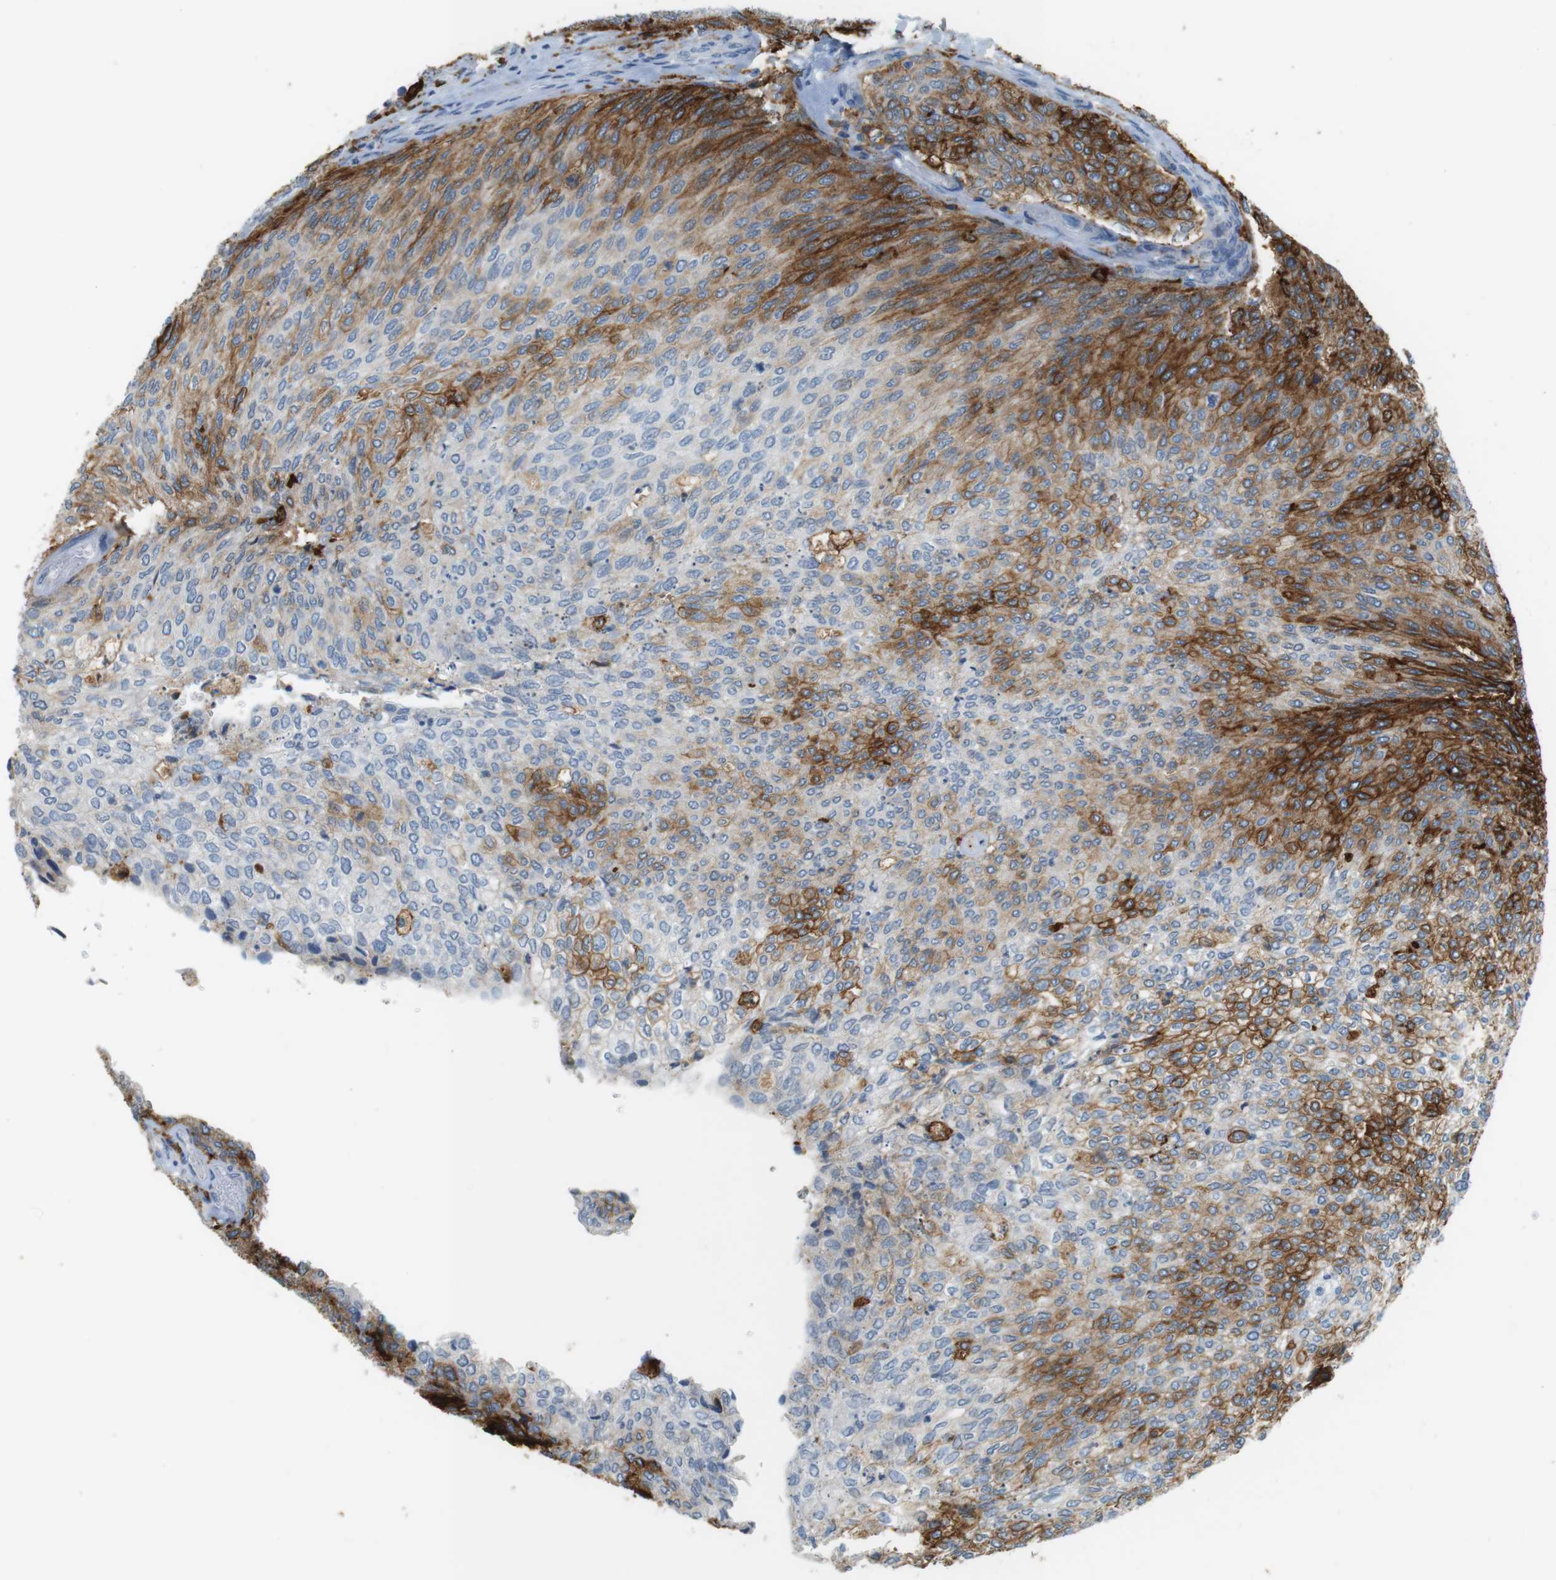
{"staining": {"intensity": "strong", "quantity": "<25%", "location": "cytoplasmic/membranous"}, "tissue": "urothelial cancer", "cell_type": "Tumor cells", "image_type": "cancer", "snomed": [{"axis": "morphology", "description": "Urothelial carcinoma, Low grade"}, {"axis": "topography", "description": "Urinary bladder"}], "caption": "Human urothelial cancer stained for a protein (brown) demonstrates strong cytoplasmic/membranous positive staining in approximately <25% of tumor cells.", "gene": "HLA-DRA", "patient": {"sex": "female", "age": 79}}